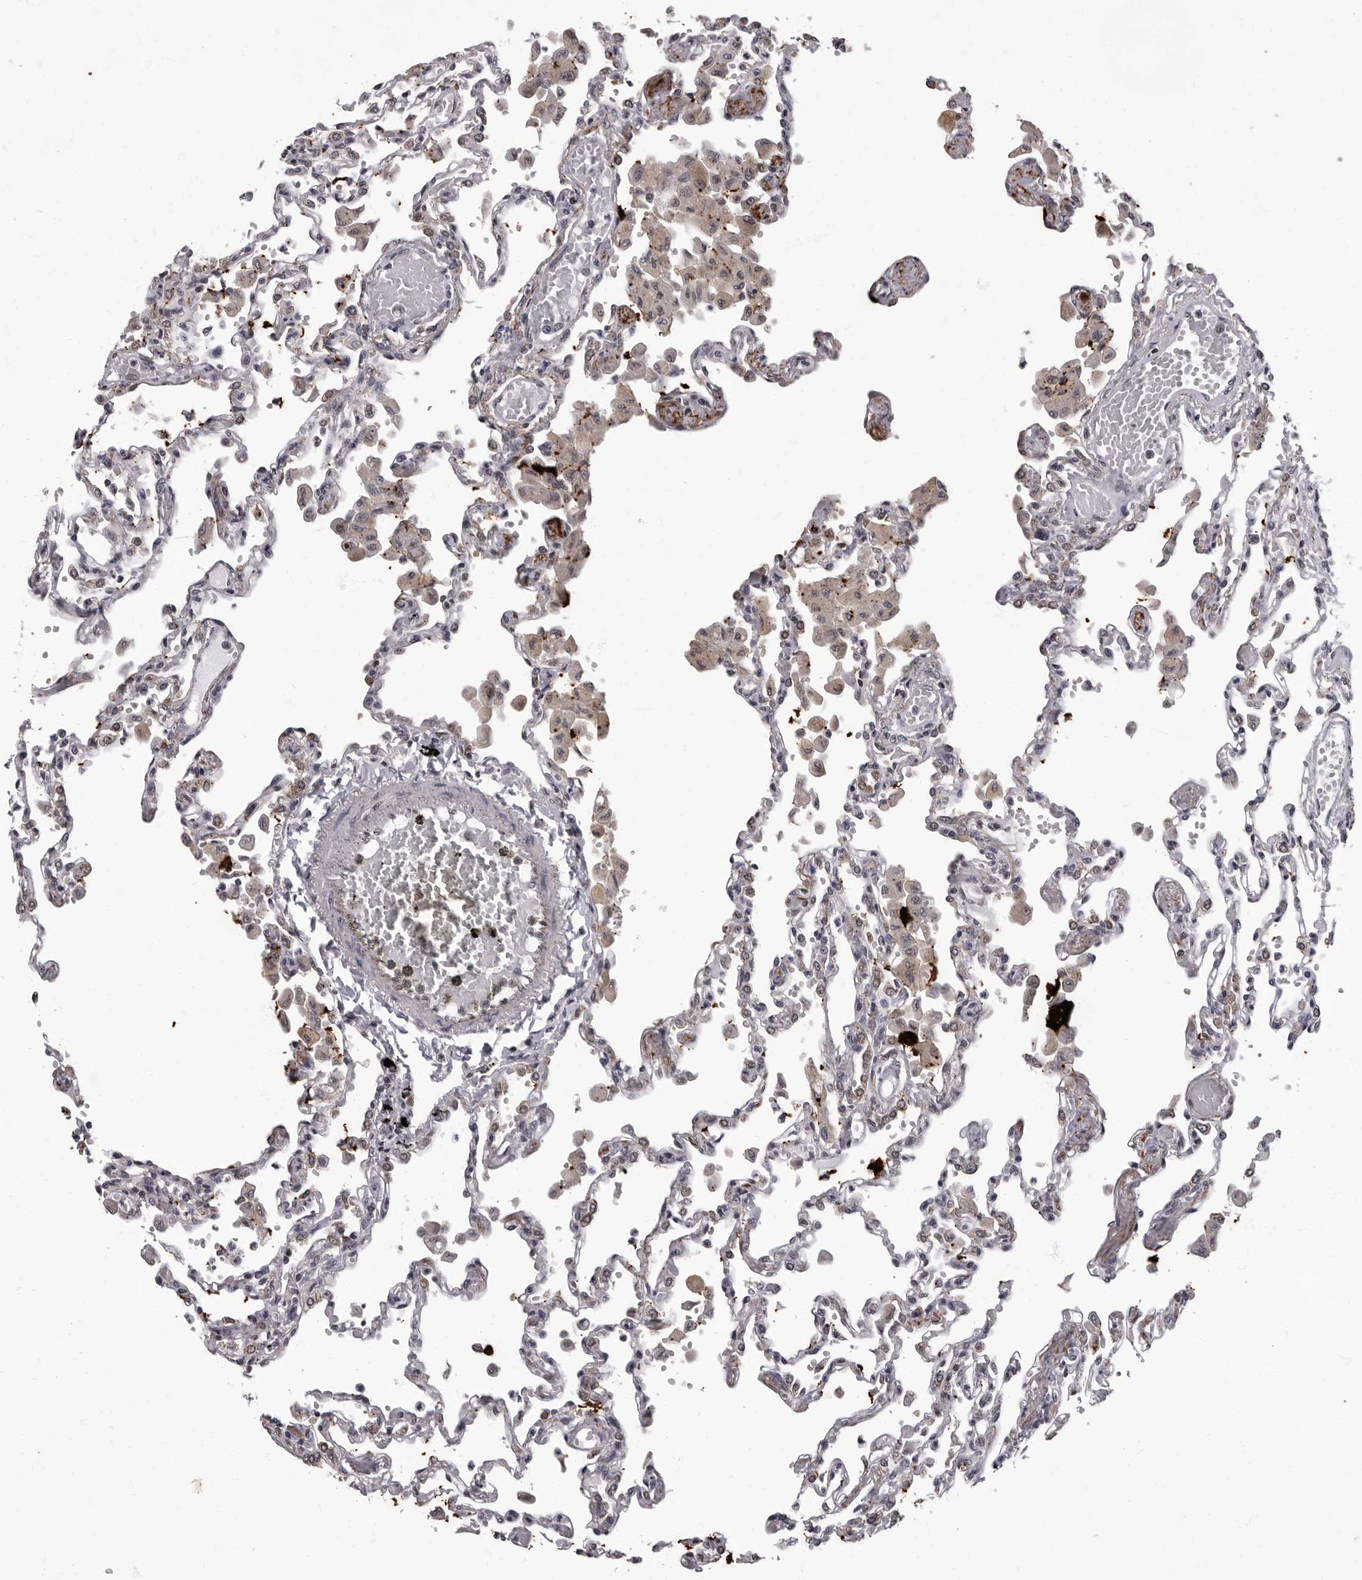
{"staining": {"intensity": "negative", "quantity": "none", "location": "none"}, "tissue": "lung", "cell_type": "Alveolar cells", "image_type": "normal", "snomed": [{"axis": "morphology", "description": "Normal tissue, NOS"}, {"axis": "topography", "description": "Bronchus"}, {"axis": "topography", "description": "Lung"}], "caption": "Immunohistochemistry micrograph of benign lung: lung stained with DAB (3,3'-diaminobenzidine) exhibits no significant protein expression in alveolar cells.", "gene": "C1orf50", "patient": {"sex": "female", "age": 49}}